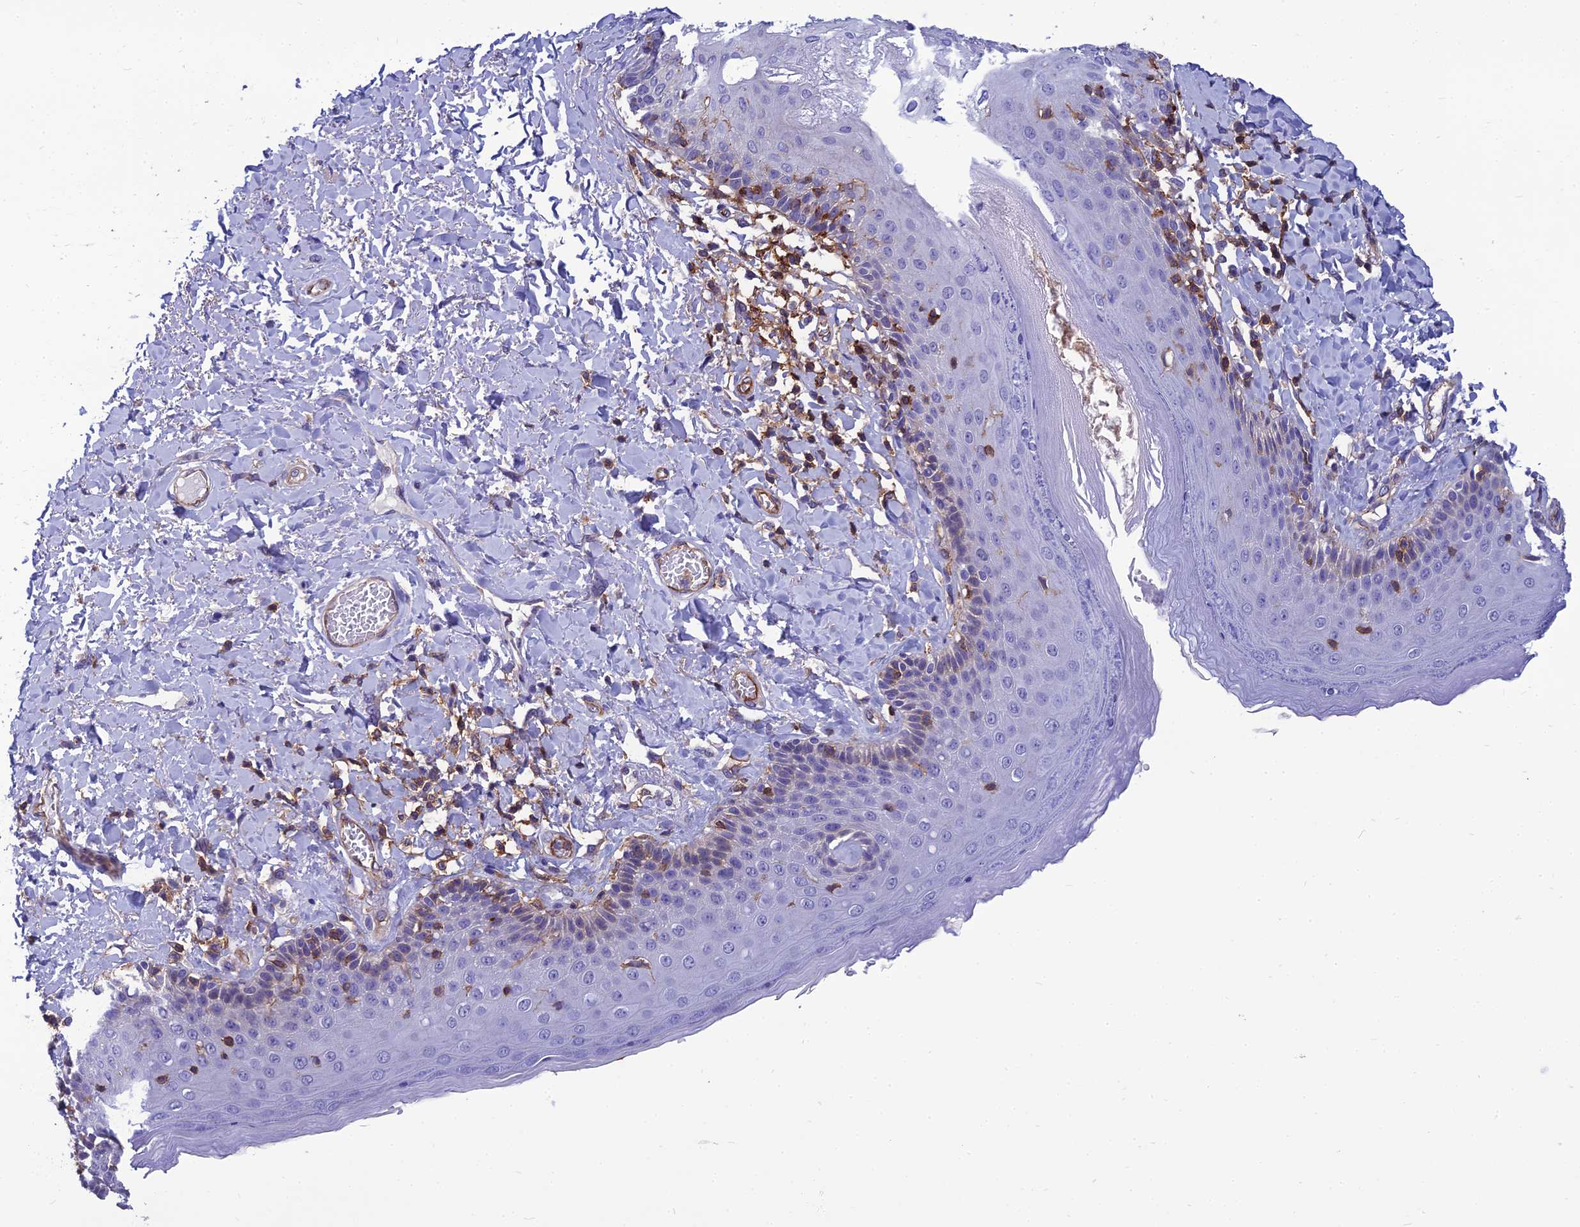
{"staining": {"intensity": "weak", "quantity": "<25%", "location": "cytoplasmic/membranous"}, "tissue": "skin", "cell_type": "Epidermal cells", "image_type": "normal", "snomed": [{"axis": "morphology", "description": "Normal tissue, NOS"}, {"axis": "topography", "description": "Anal"}], "caption": "Epidermal cells show no significant protein expression in unremarkable skin. Brightfield microscopy of IHC stained with DAB (3,3'-diaminobenzidine) (brown) and hematoxylin (blue), captured at high magnification.", "gene": "PPP1R18", "patient": {"sex": "male", "age": 69}}